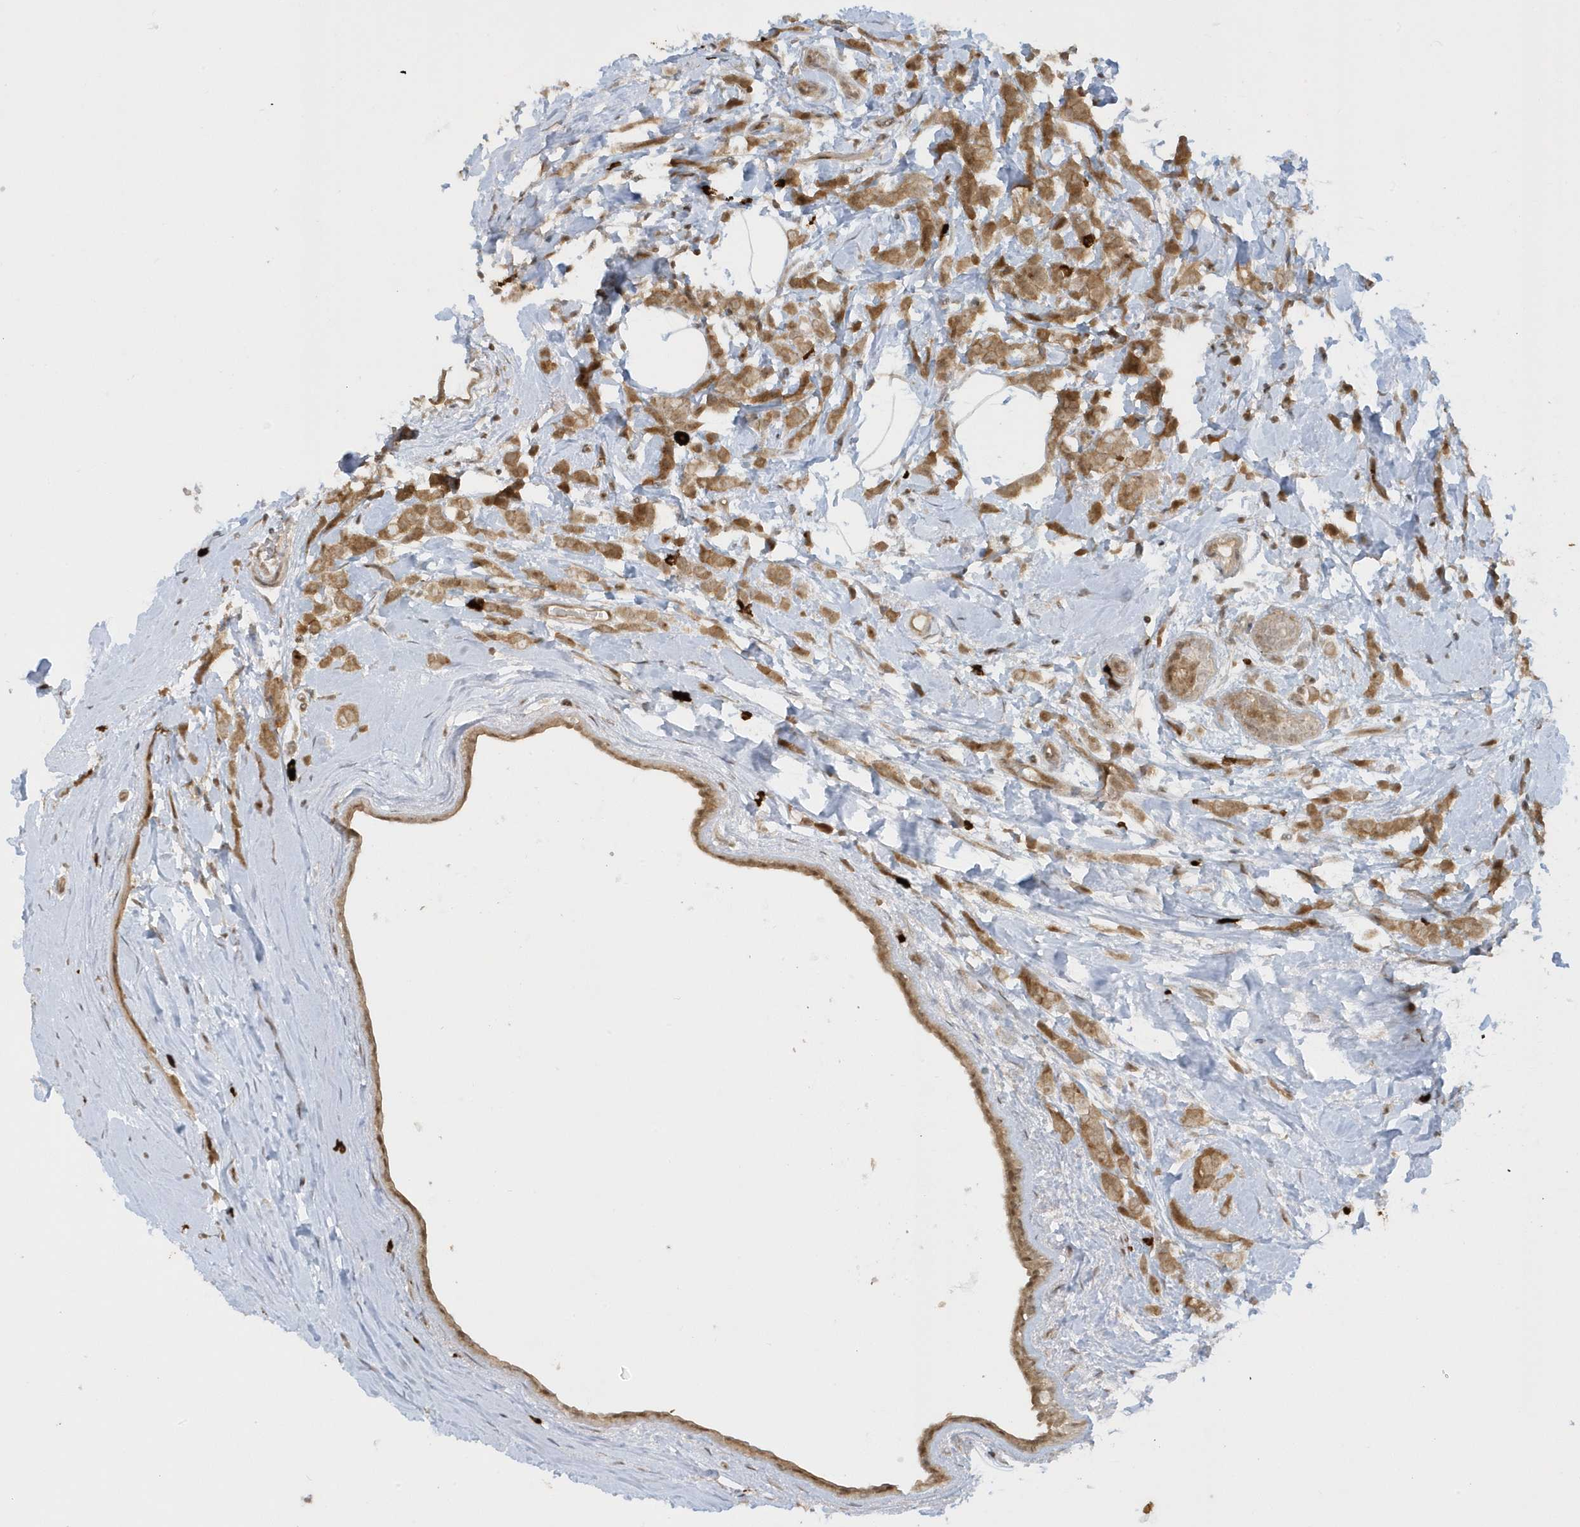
{"staining": {"intensity": "moderate", "quantity": ">75%", "location": "cytoplasmic/membranous,nuclear"}, "tissue": "breast cancer", "cell_type": "Tumor cells", "image_type": "cancer", "snomed": [{"axis": "morphology", "description": "Lobular carcinoma"}, {"axis": "topography", "description": "Breast"}], "caption": "DAB (3,3'-diaminobenzidine) immunohistochemical staining of breast lobular carcinoma displays moderate cytoplasmic/membranous and nuclear protein expression in approximately >75% of tumor cells. The protein is shown in brown color, while the nuclei are stained blue.", "gene": "PPP1R7", "patient": {"sex": "female", "age": 47}}